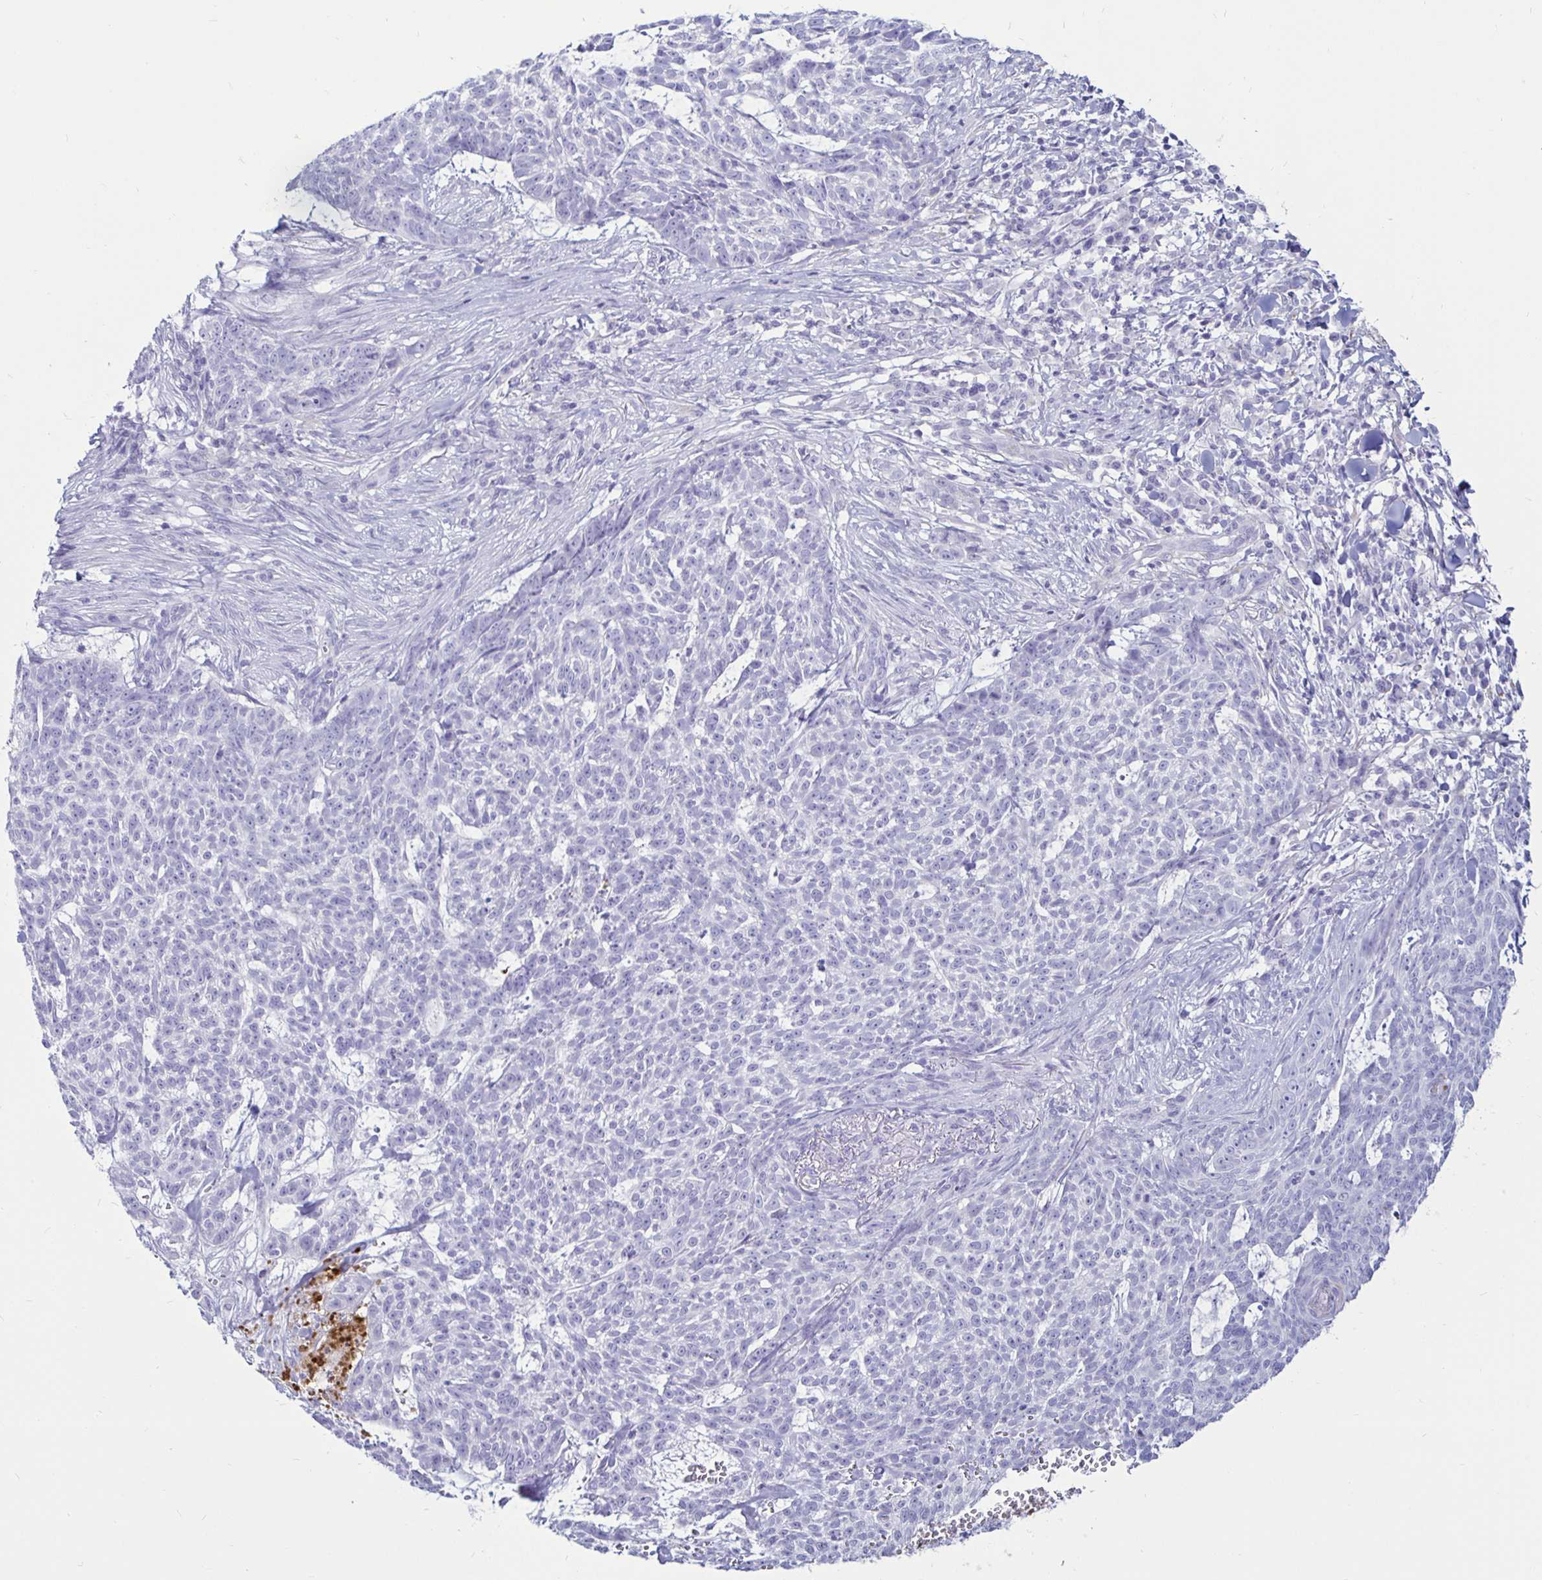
{"staining": {"intensity": "negative", "quantity": "none", "location": "none"}, "tissue": "skin cancer", "cell_type": "Tumor cells", "image_type": "cancer", "snomed": [{"axis": "morphology", "description": "Basal cell carcinoma"}, {"axis": "topography", "description": "Skin"}], "caption": "This is a histopathology image of immunohistochemistry (IHC) staining of skin cancer, which shows no staining in tumor cells.", "gene": "TIMP1", "patient": {"sex": "female", "age": 93}}